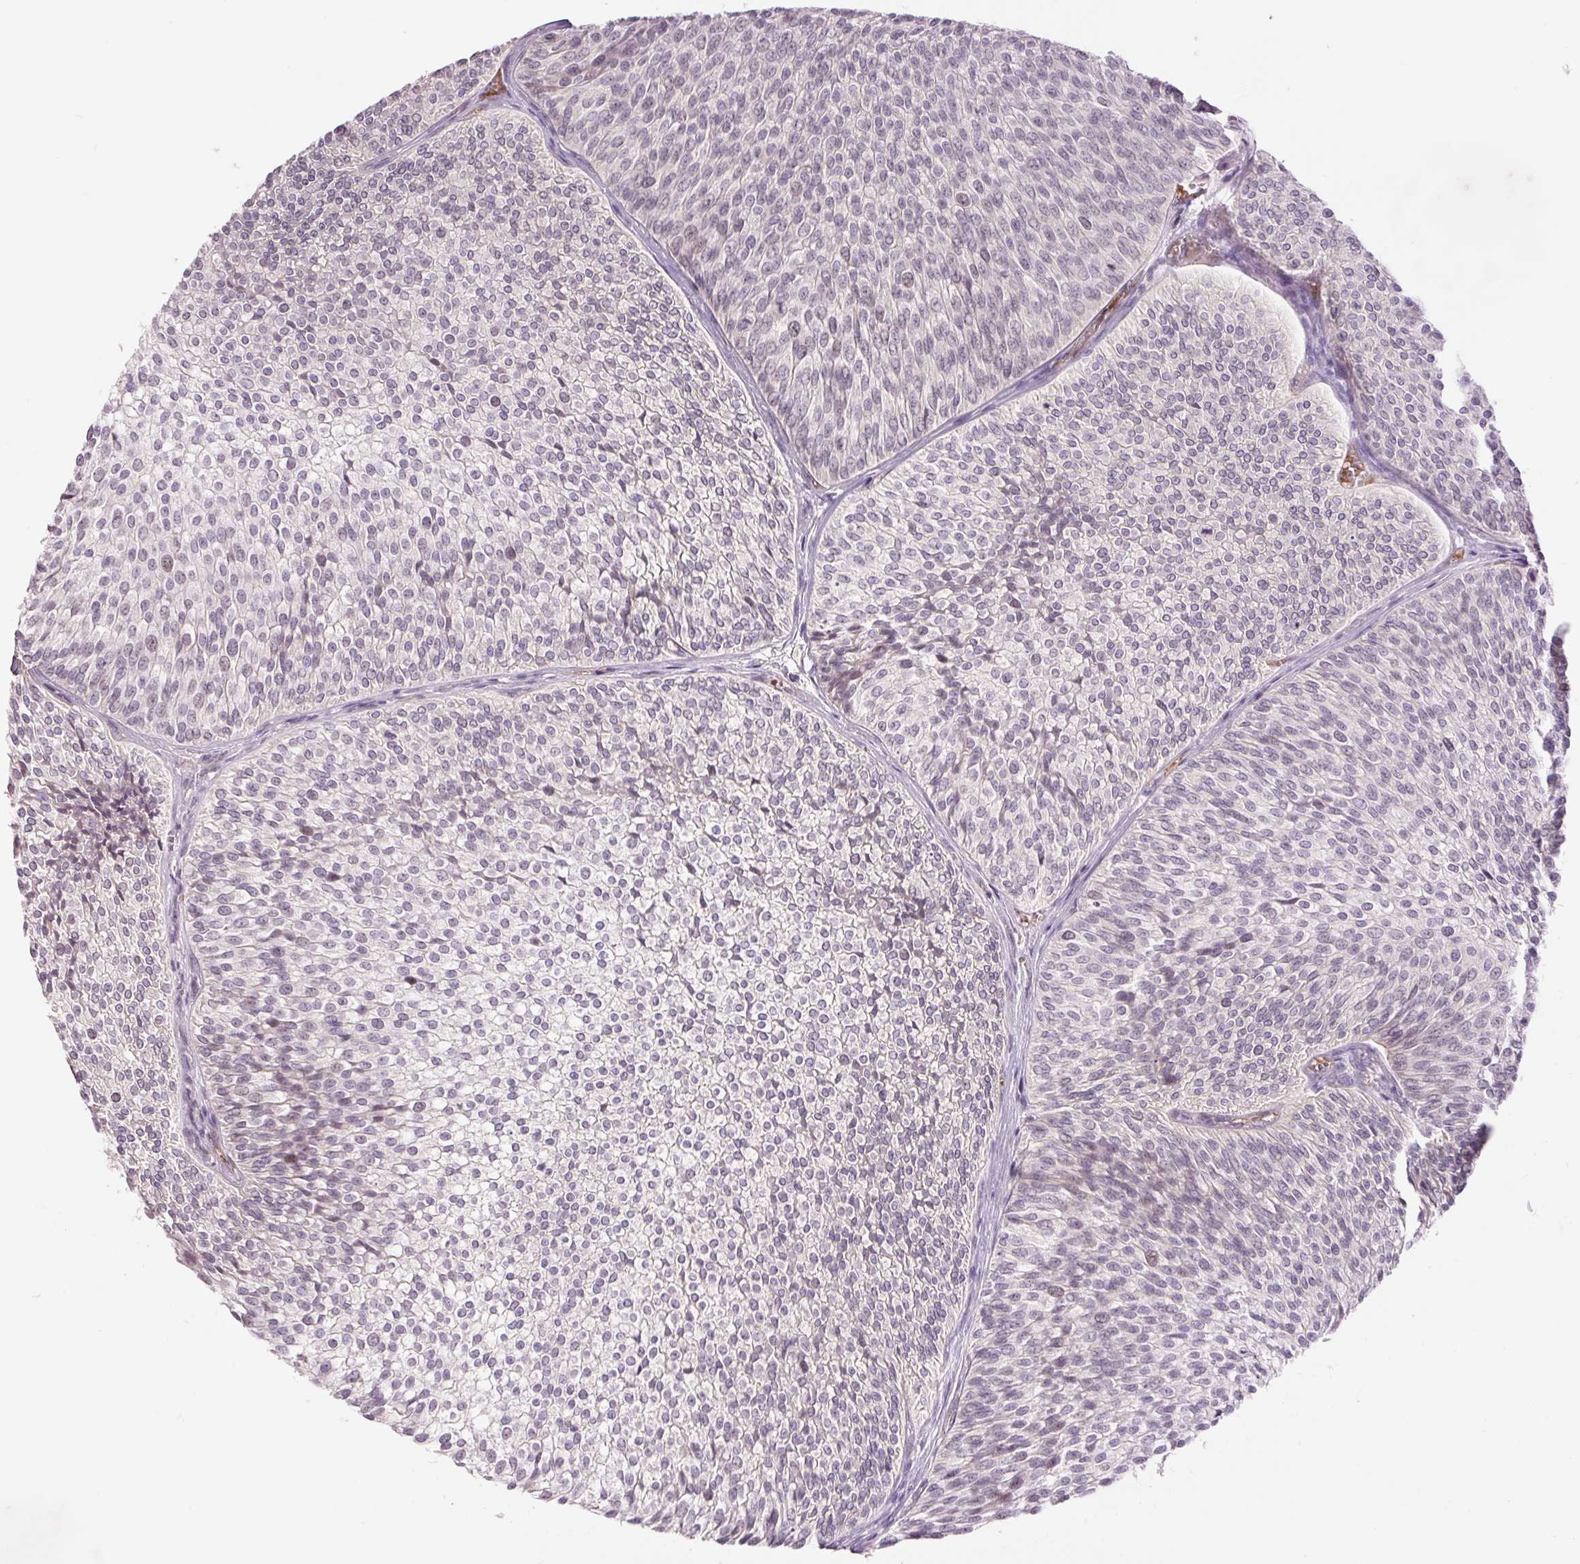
{"staining": {"intensity": "moderate", "quantity": "<25%", "location": "nuclear"}, "tissue": "urothelial cancer", "cell_type": "Tumor cells", "image_type": "cancer", "snomed": [{"axis": "morphology", "description": "Urothelial carcinoma, Low grade"}, {"axis": "topography", "description": "Urinary bladder"}], "caption": "Protein analysis of low-grade urothelial carcinoma tissue shows moderate nuclear expression in approximately <25% of tumor cells.", "gene": "LY6G6D", "patient": {"sex": "male", "age": 91}}